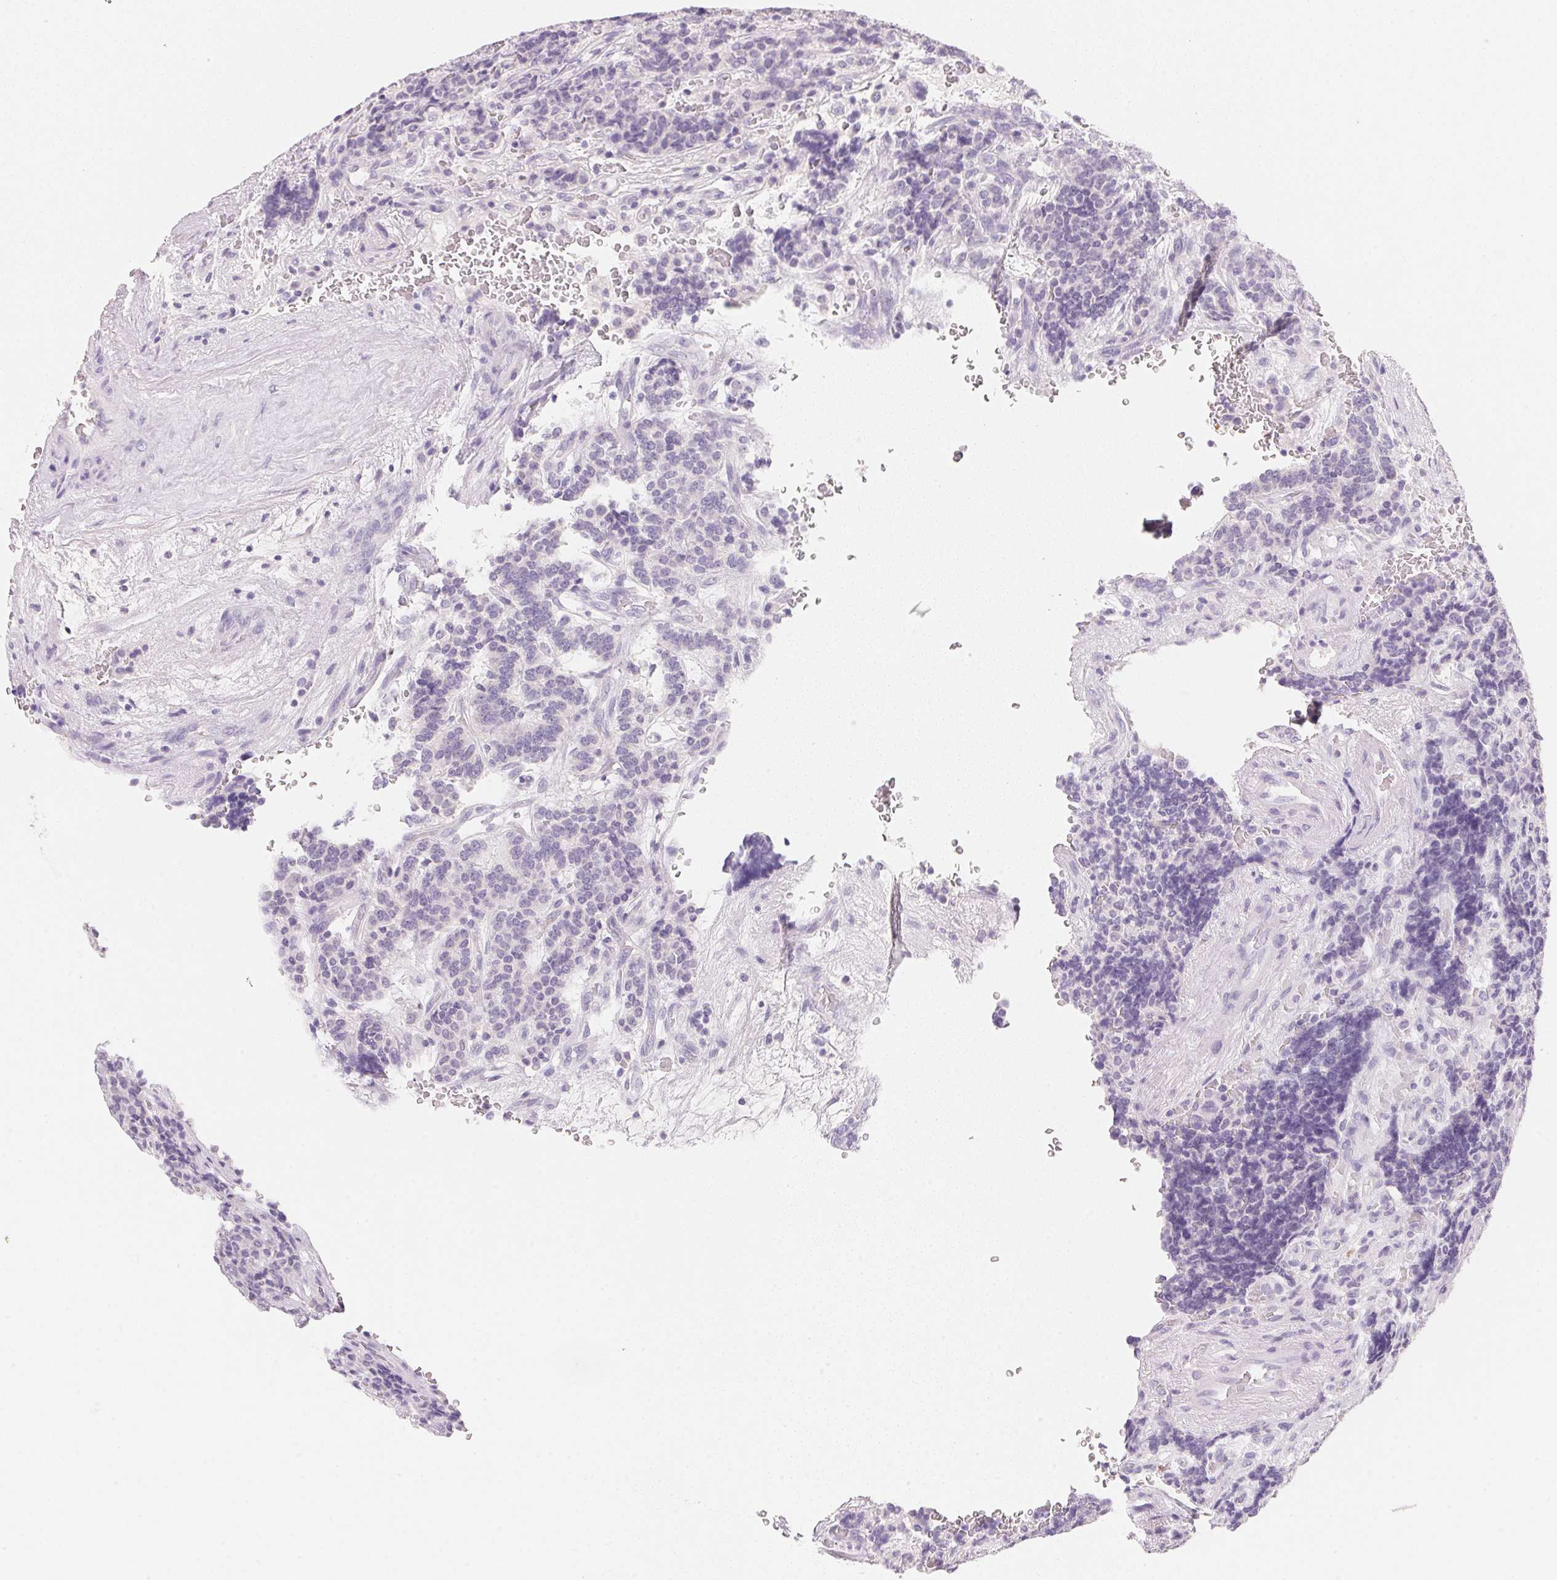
{"staining": {"intensity": "negative", "quantity": "none", "location": "none"}, "tissue": "carcinoid", "cell_type": "Tumor cells", "image_type": "cancer", "snomed": [{"axis": "morphology", "description": "Carcinoid, malignant, NOS"}, {"axis": "topography", "description": "Pancreas"}], "caption": "High magnification brightfield microscopy of carcinoid (malignant) stained with DAB (3,3'-diaminobenzidine) (brown) and counterstained with hematoxylin (blue): tumor cells show no significant expression.", "gene": "ACP3", "patient": {"sex": "male", "age": 36}}